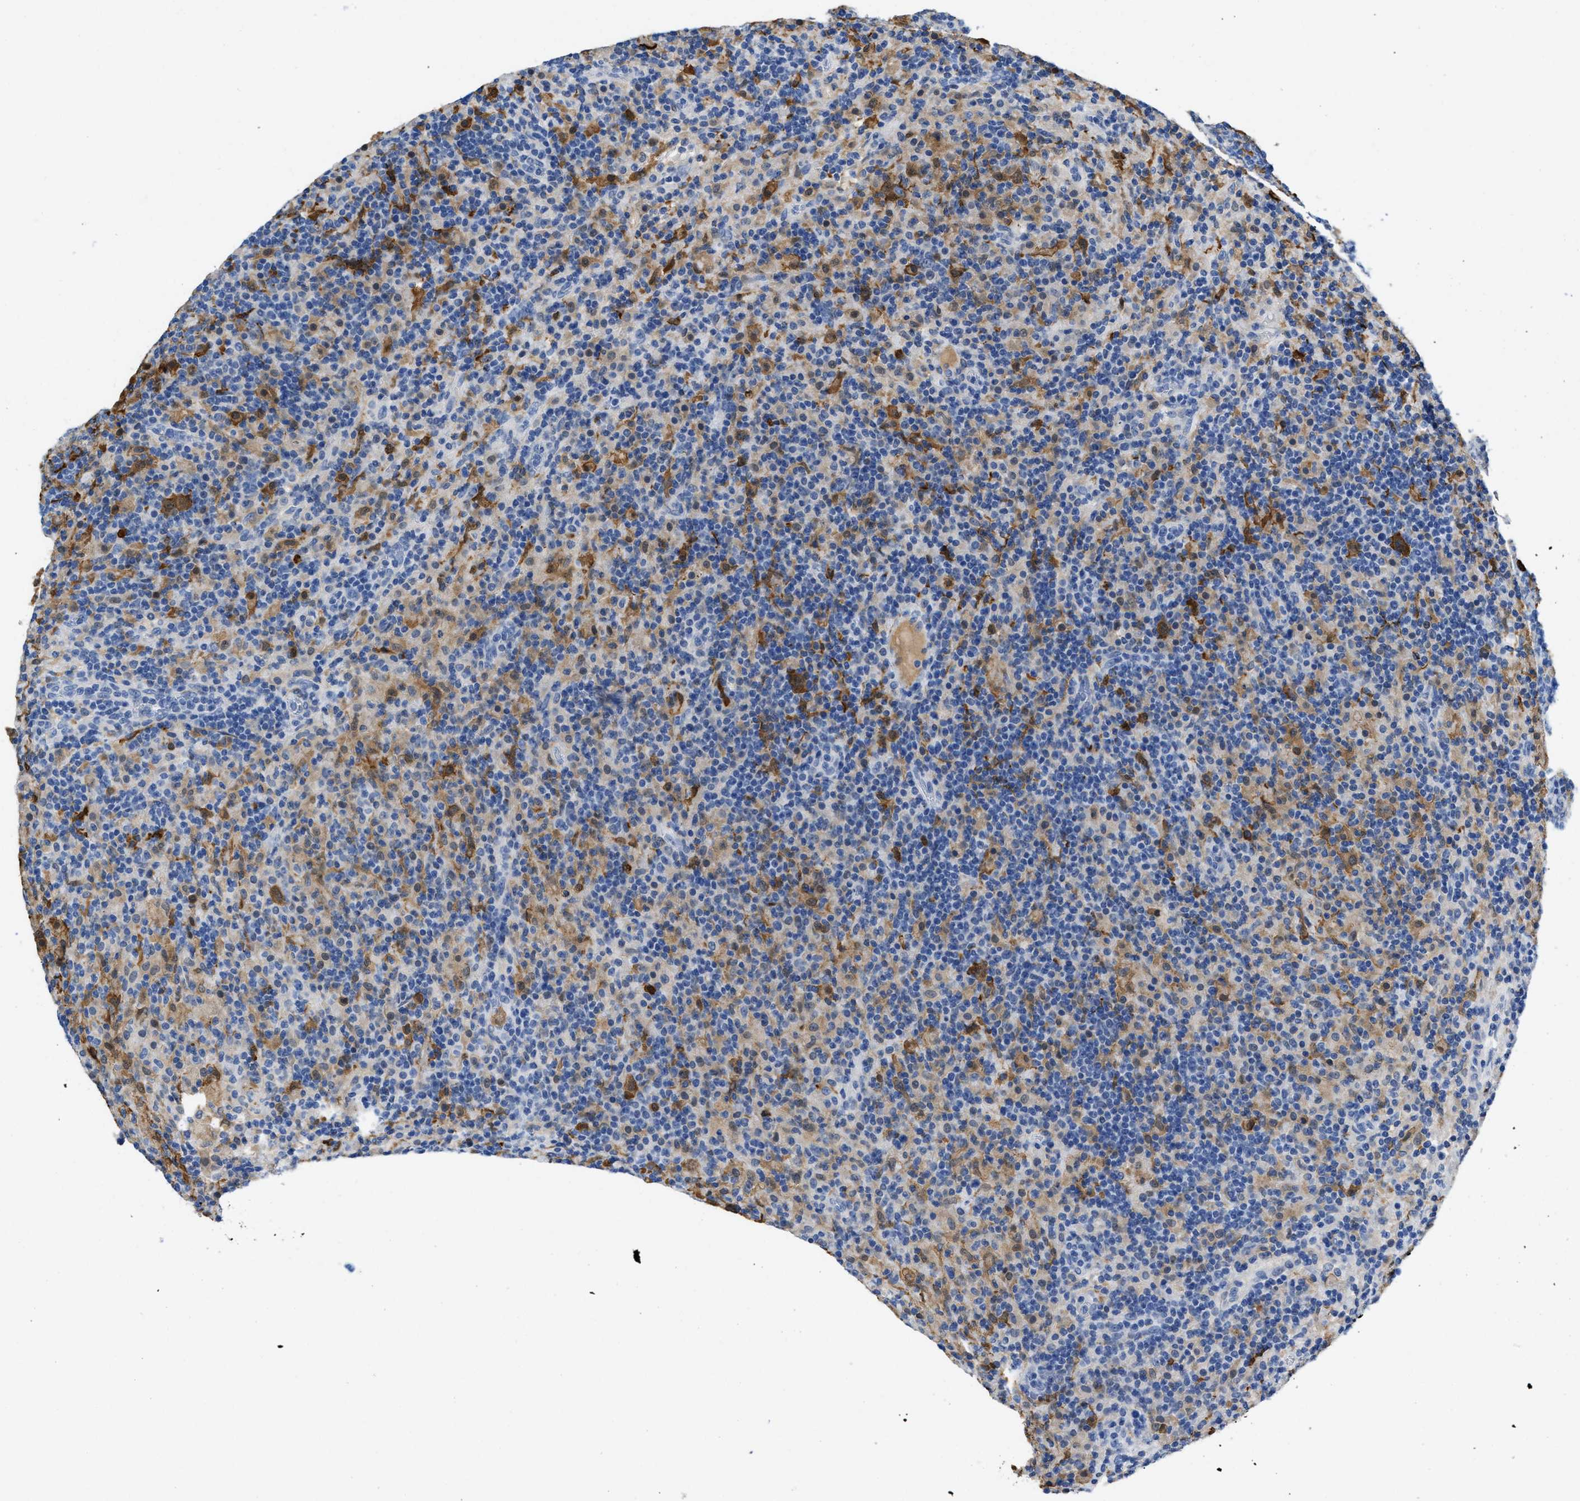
{"staining": {"intensity": "strong", "quantity": "25%-75%", "location": "cytoplasmic/membranous"}, "tissue": "lymphoma", "cell_type": "Tumor cells", "image_type": "cancer", "snomed": [{"axis": "morphology", "description": "Hodgkin's disease, NOS"}, {"axis": "topography", "description": "Lymph node"}], "caption": "High-magnification brightfield microscopy of lymphoma stained with DAB (brown) and counterstained with hematoxylin (blue). tumor cells exhibit strong cytoplasmic/membranous expression is seen in approximately25%-75% of cells. (IHC, brightfield microscopy, high magnification).", "gene": "SPEG", "patient": {"sex": "male", "age": 70}}